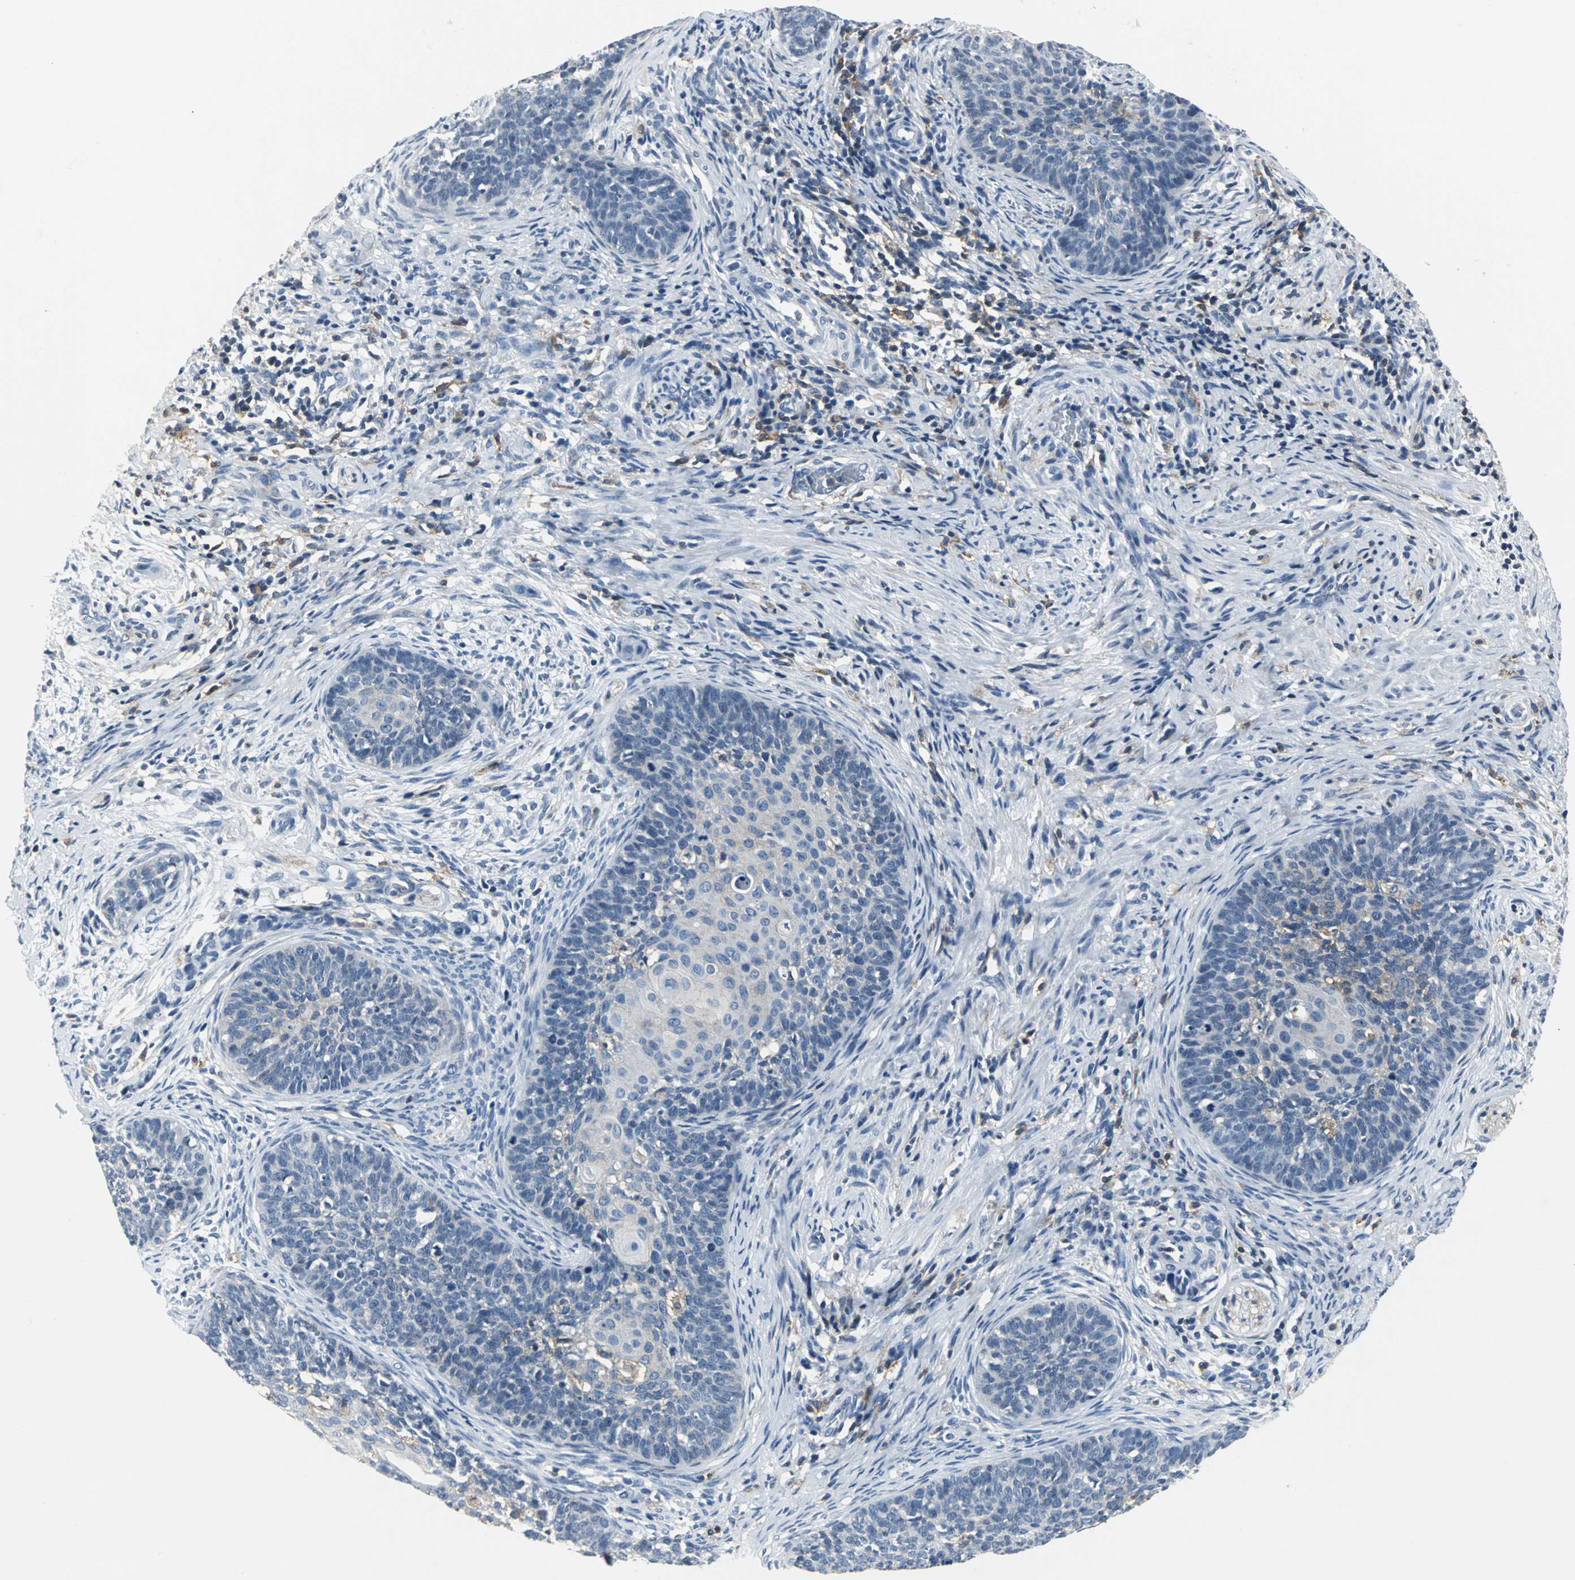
{"staining": {"intensity": "weak", "quantity": "<25%", "location": "cytoplasmic/membranous"}, "tissue": "cervical cancer", "cell_type": "Tumor cells", "image_type": "cancer", "snomed": [{"axis": "morphology", "description": "Squamous cell carcinoma, NOS"}, {"axis": "topography", "description": "Cervix"}], "caption": "Immunohistochemistry (IHC) photomicrograph of neoplastic tissue: human squamous cell carcinoma (cervical) stained with DAB reveals no significant protein staining in tumor cells.", "gene": "IQGAP2", "patient": {"sex": "female", "age": 33}}